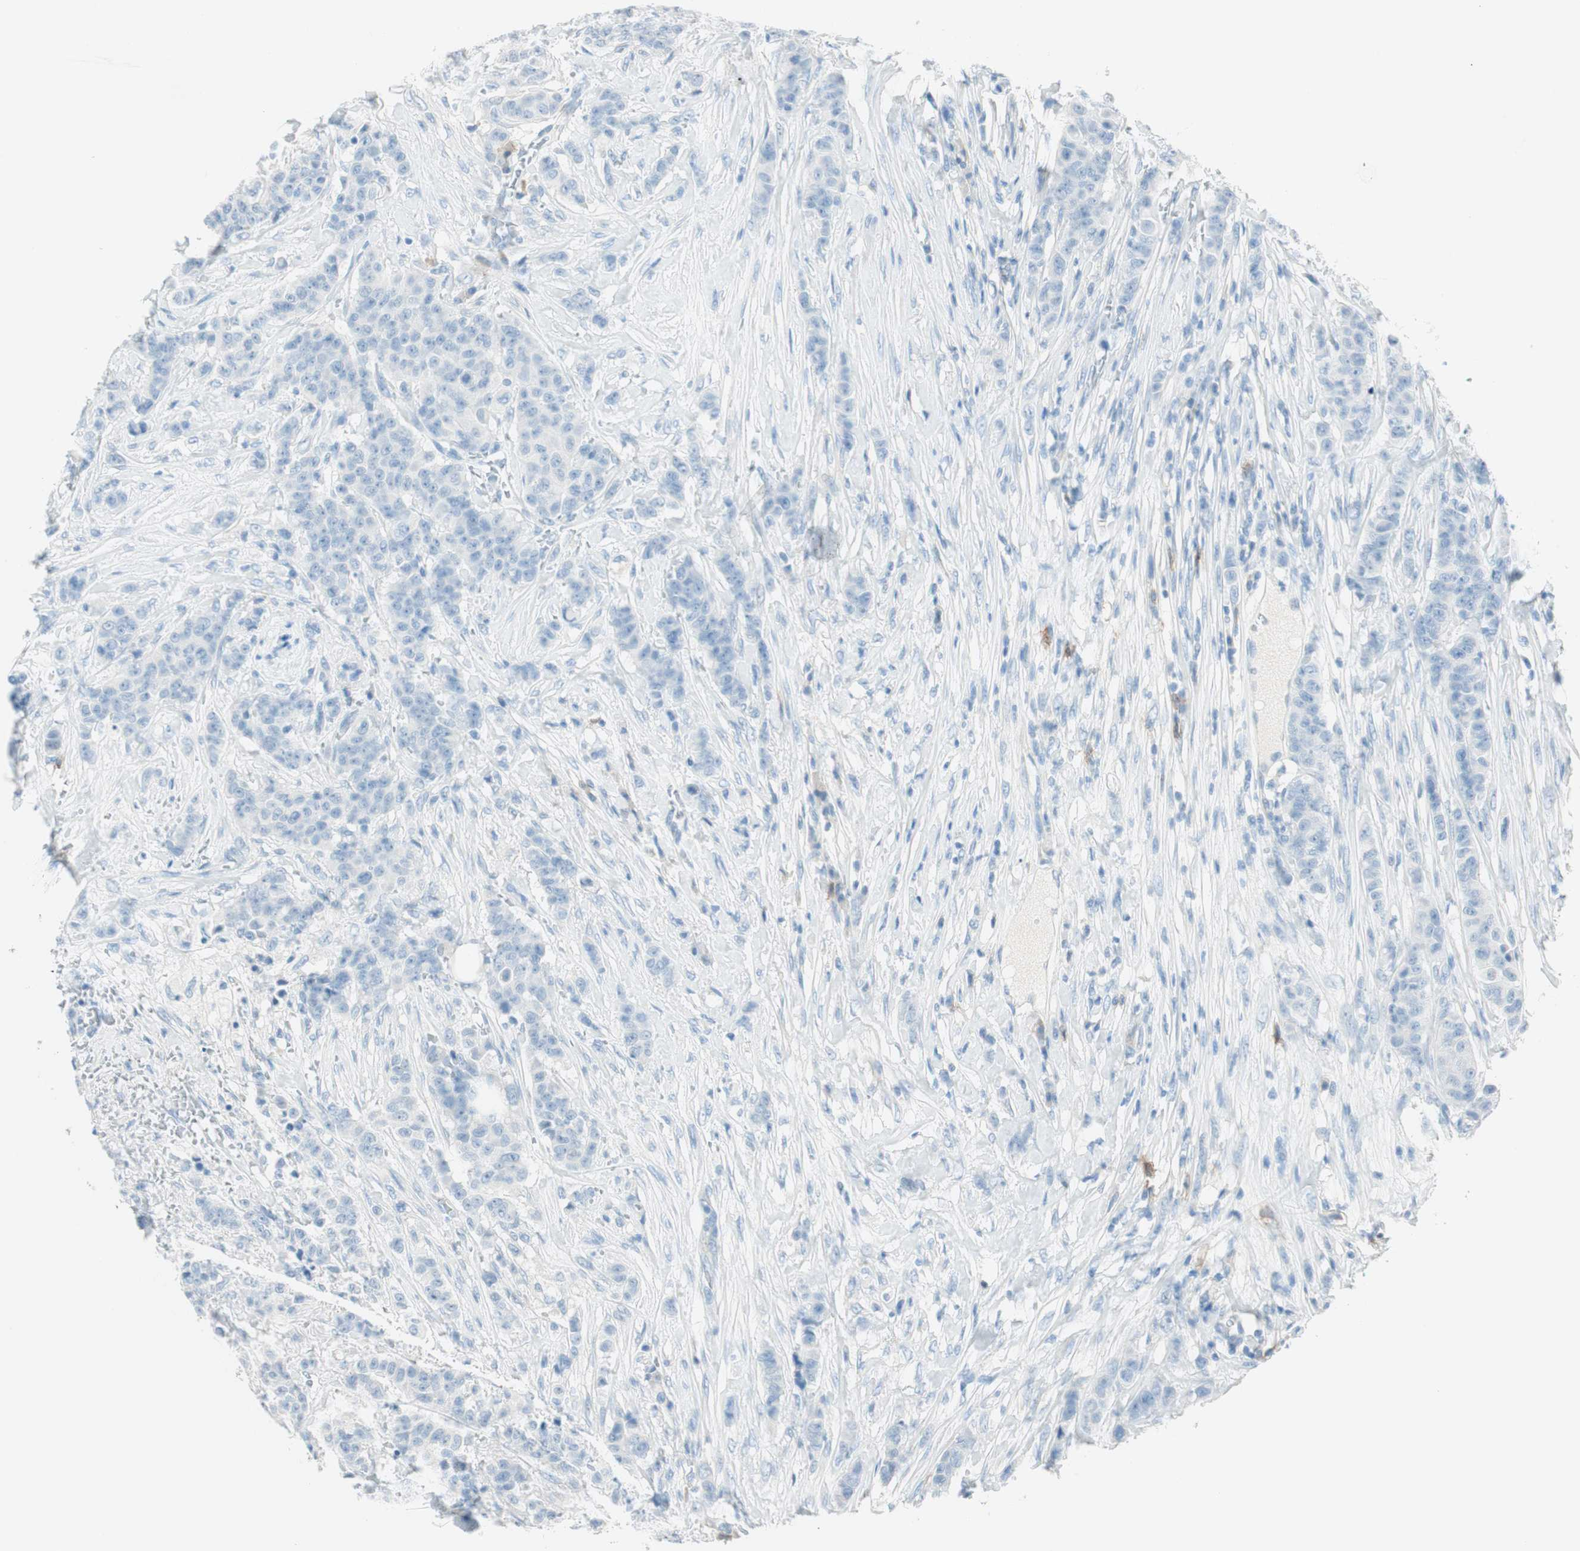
{"staining": {"intensity": "negative", "quantity": "none", "location": "none"}, "tissue": "breast cancer", "cell_type": "Tumor cells", "image_type": "cancer", "snomed": [{"axis": "morphology", "description": "Duct carcinoma"}, {"axis": "topography", "description": "Breast"}], "caption": "Immunohistochemical staining of human breast intraductal carcinoma displays no significant positivity in tumor cells.", "gene": "TNFRSF13C", "patient": {"sex": "female", "age": 40}}